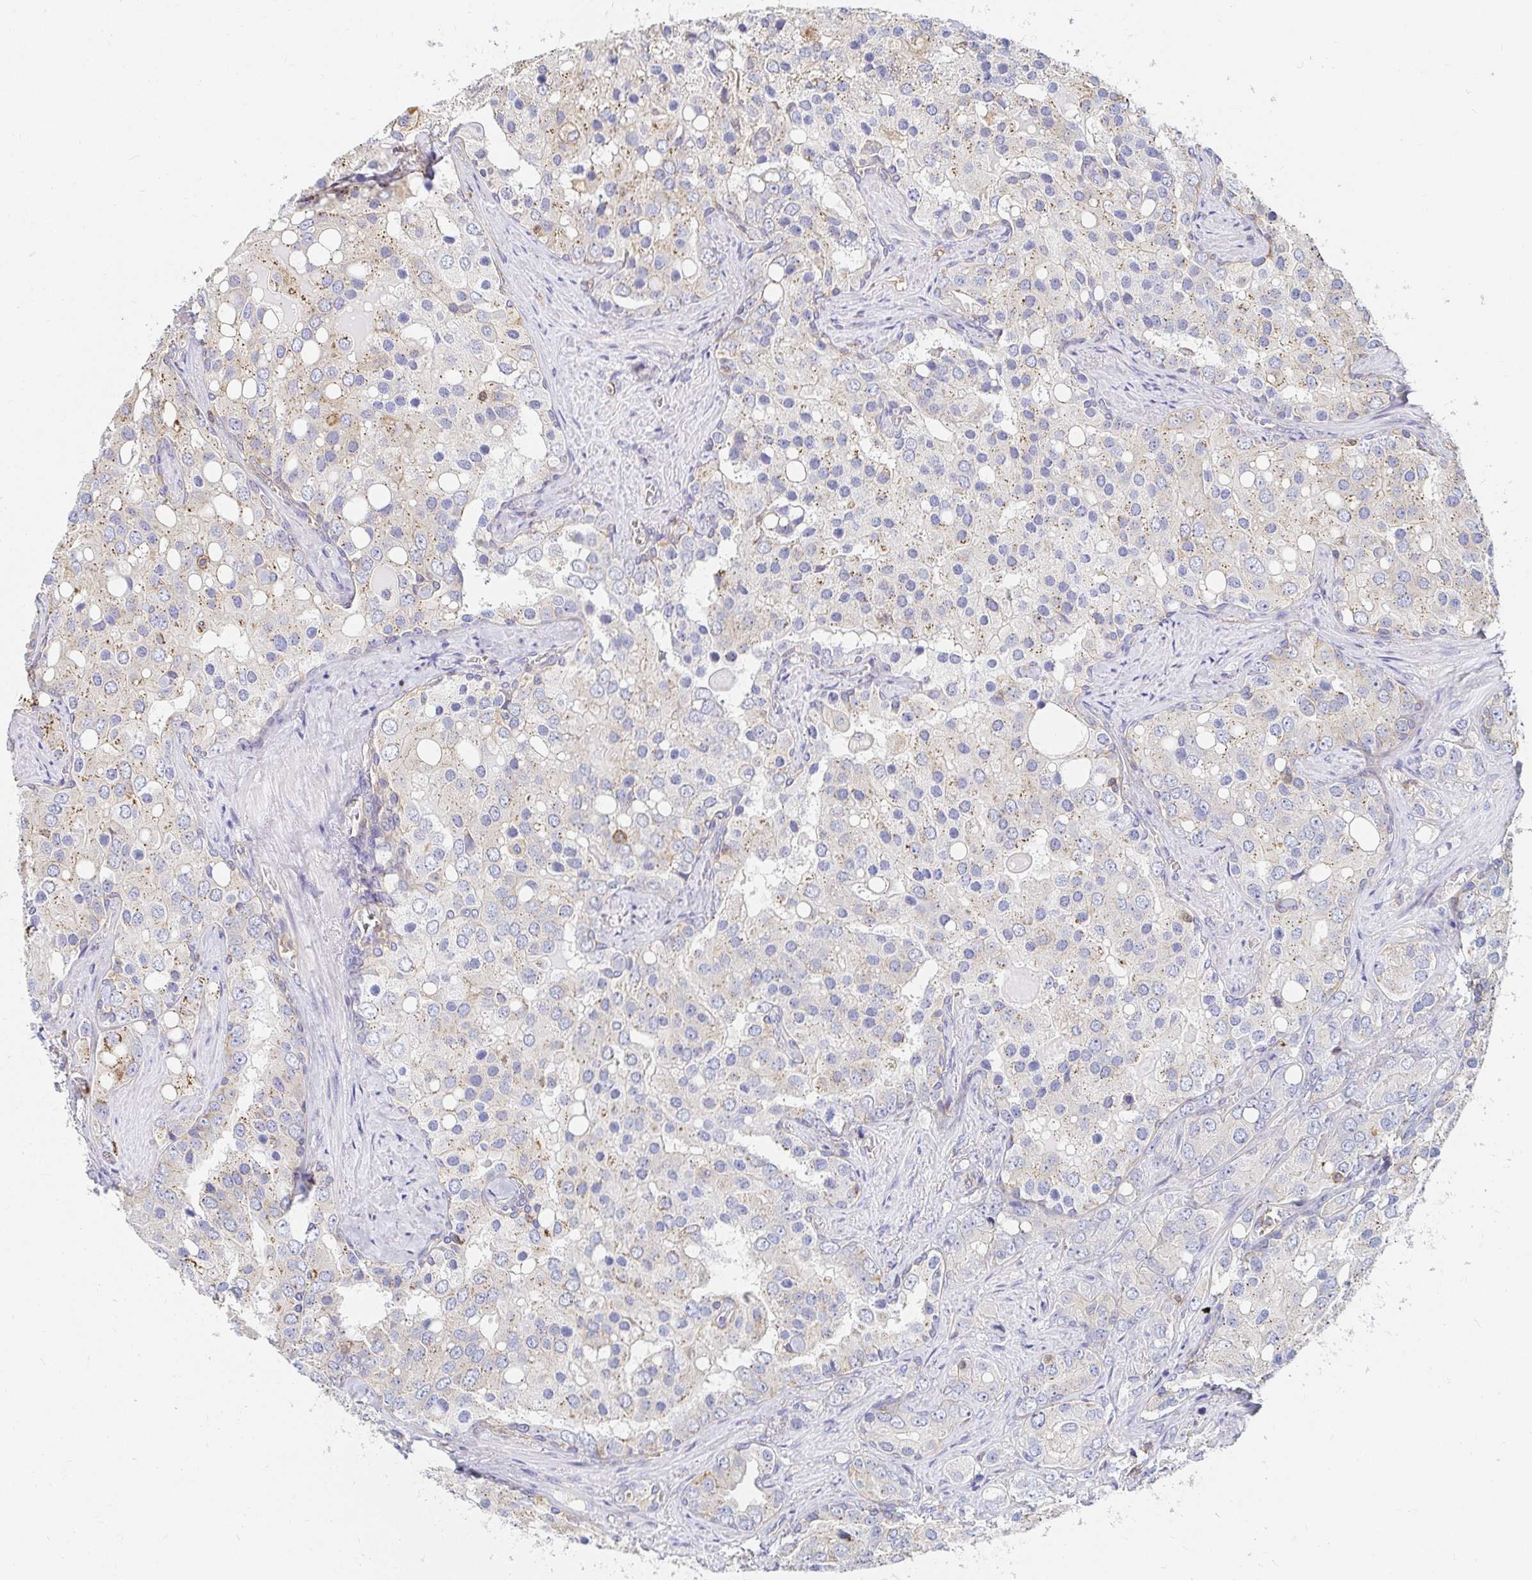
{"staining": {"intensity": "moderate", "quantity": "25%-75%", "location": "cytoplasmic/membranous"}, "tissue": "prostate cancer", "cell_type": "Tumor cells", "image_type": "cancer", "snomed": [{"axis": "morphology", "description": "Adenocarcinoma, High grade"}, {"axis": "topography", "description": "Prostate"}], "caption": "High-magnification brightfield microscopy of high-grade adenocarcinoma (prostate) stained with DAB (3,3'-diaminobenzidine) (brown) and counterstained with hematoxylin (blue). tumor cells exhibit moderate cytoplasmic/membranous expression is seen in approximately25%-75% of cells.", "gene": "TSPAN19", "patient": {"sex": "male", "age": 67}}